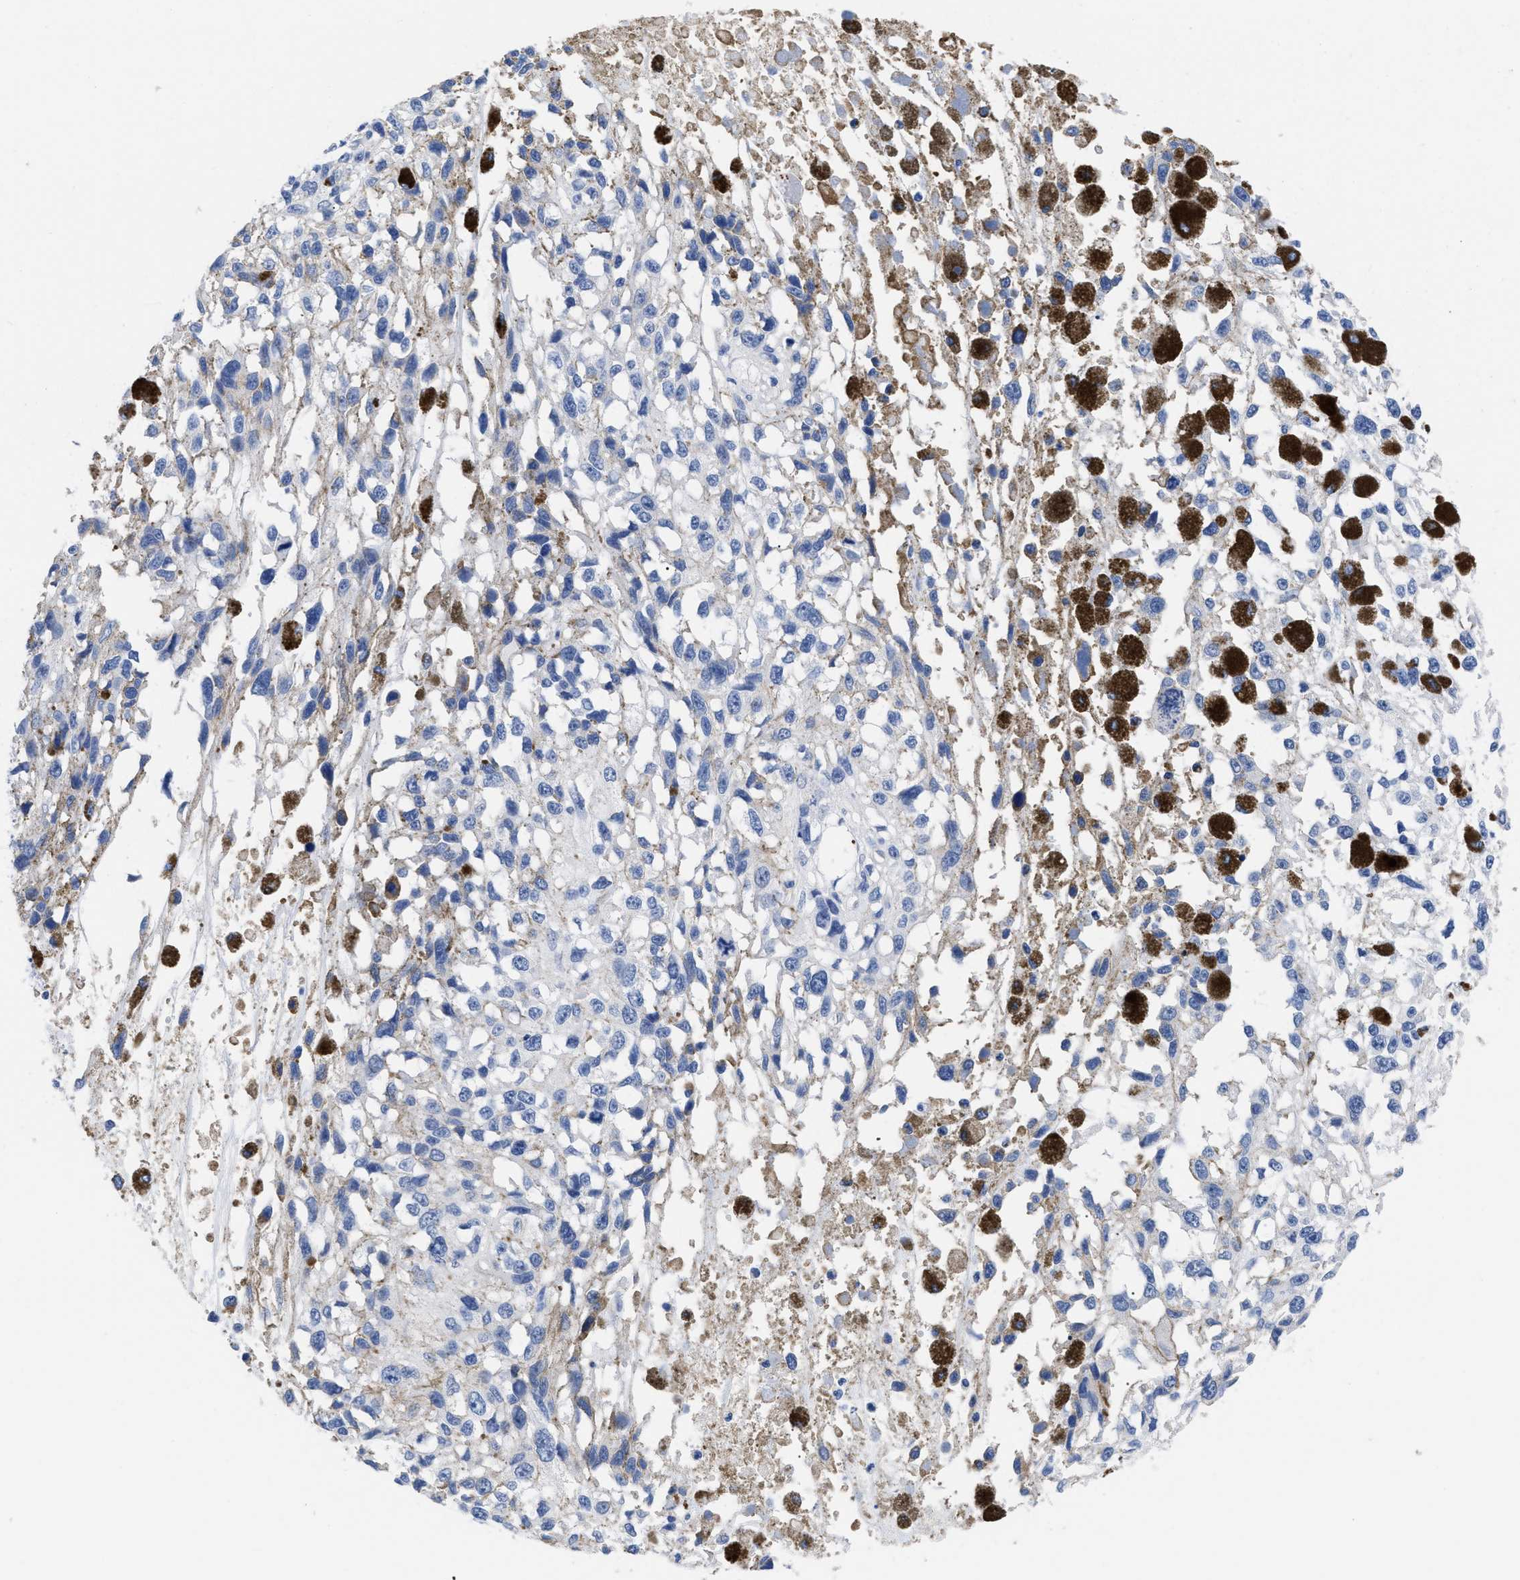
{"staining": {"intensity": "negative", "quantity": "none", "location": "none"}, "tissue": "melanoma", "cell_type": "Tumor cells", "image_type": "cancer", "snomed": [{"axis": "morphology", "description": "Malignant melanoma, Metastatic site"}, {"axis": "topography", "description": "Lymph node"}], "caption": "A micrograph of human melanoma is negative for staining in tumor cells. The staining is performed using DAB (3,3'-diaminobenzidine) brown chromogen with nuclei counter-stained in using hematoxylin.", "gene": "TREML1", "patient": {"sex": "male", "age": 59}}